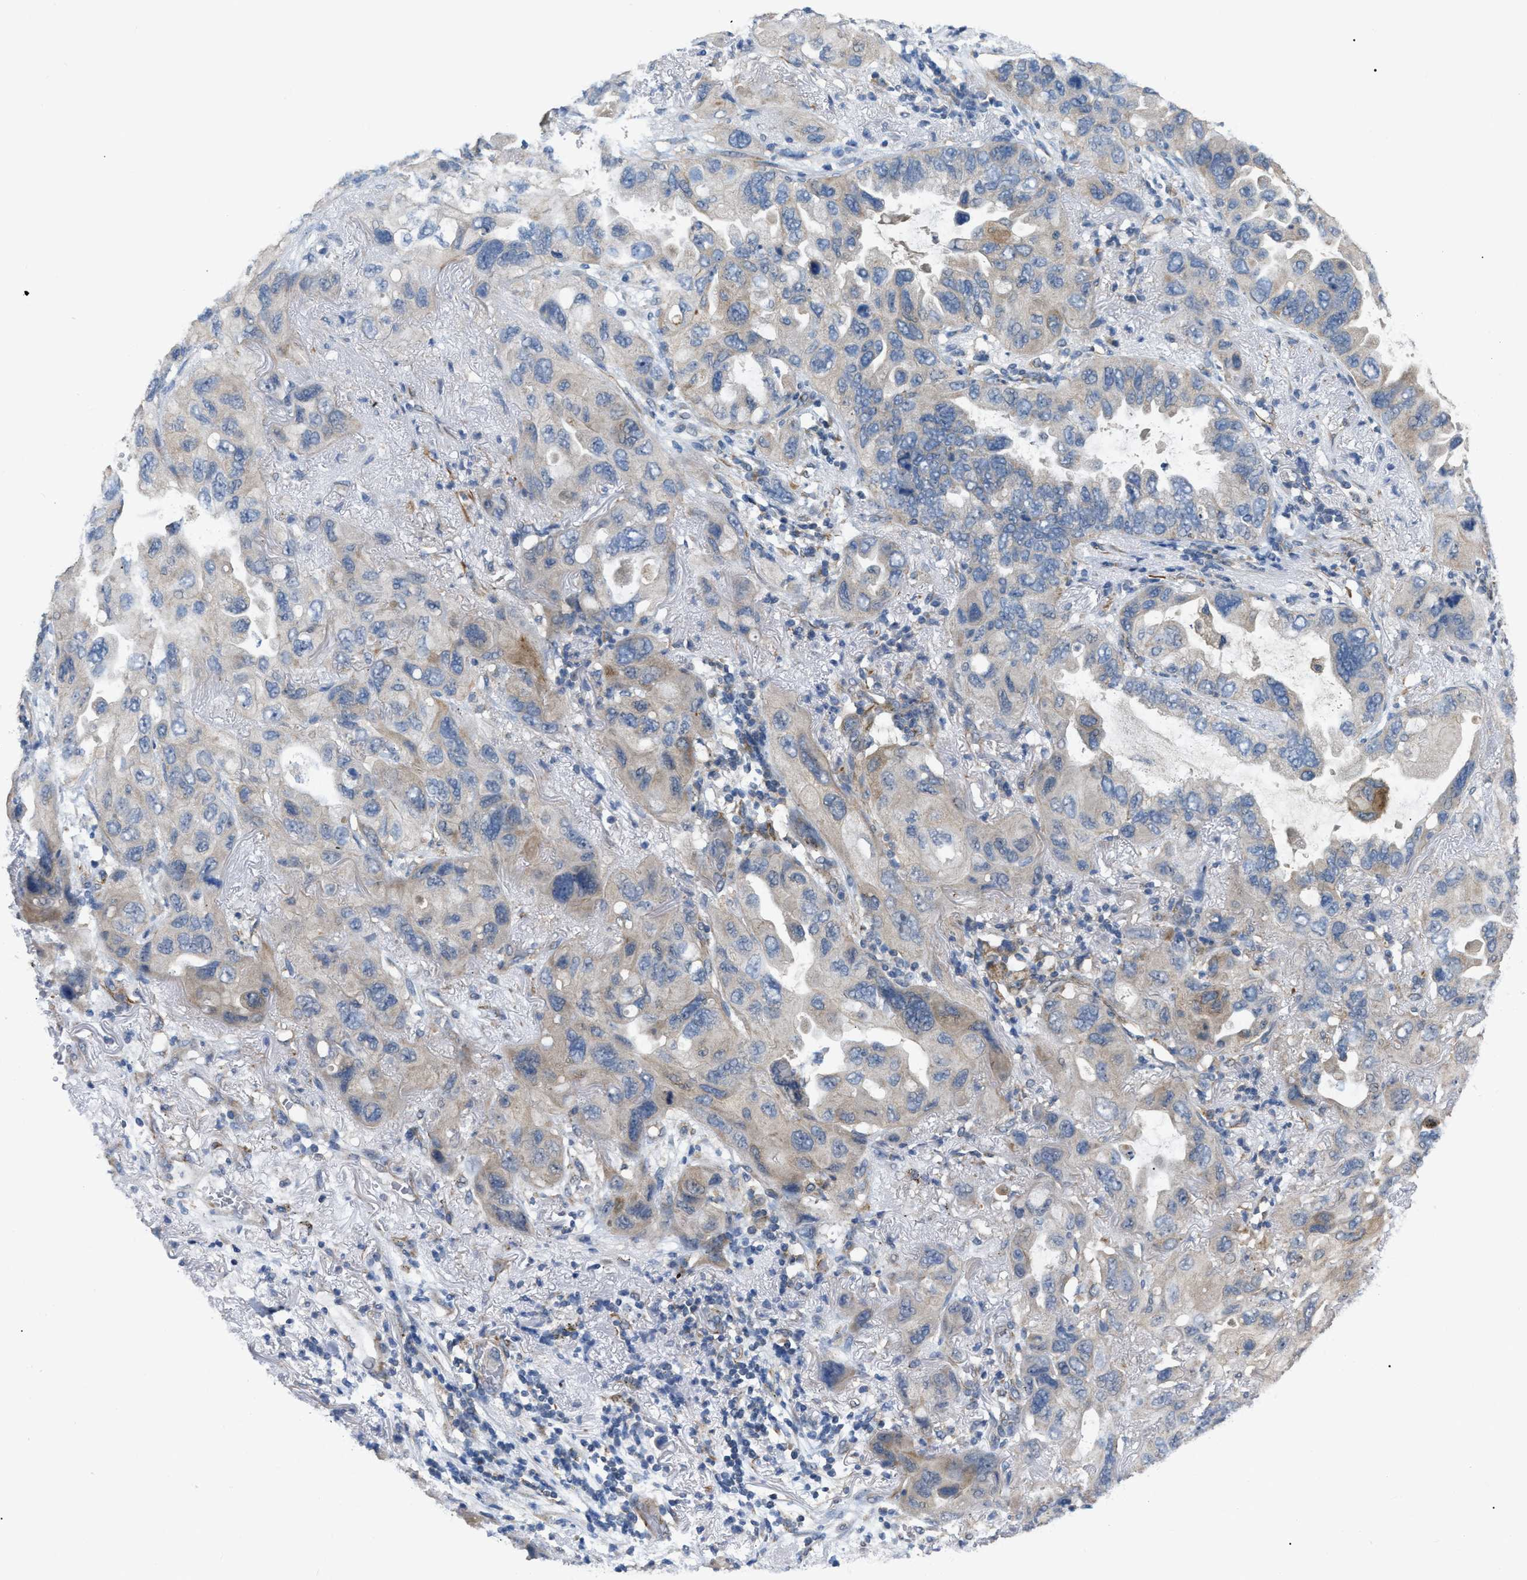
{"staining": {"intensity": "weak", "quantity": "<25%", "location": "cytoplasmic/membranous"}, "tissue": "lung cancer", "cell_type": "Tumor cells", "image_type": "cancer", "snomed": [{"axis": "morphology", "description": "Squamous cell carcinoma, NOS"}, {"axis": "topography", "description": "Lung"}], "caption": "Immunohistochemistry photomicrograph of neoplastic tissue: human lung cancer stained with DAB reveals no significant protein positivity in tumor cells. (IHC, brightfield microscopy, high magnification).", "gene": "DHX58", "patient": {"sex": "female", "age": 73}}